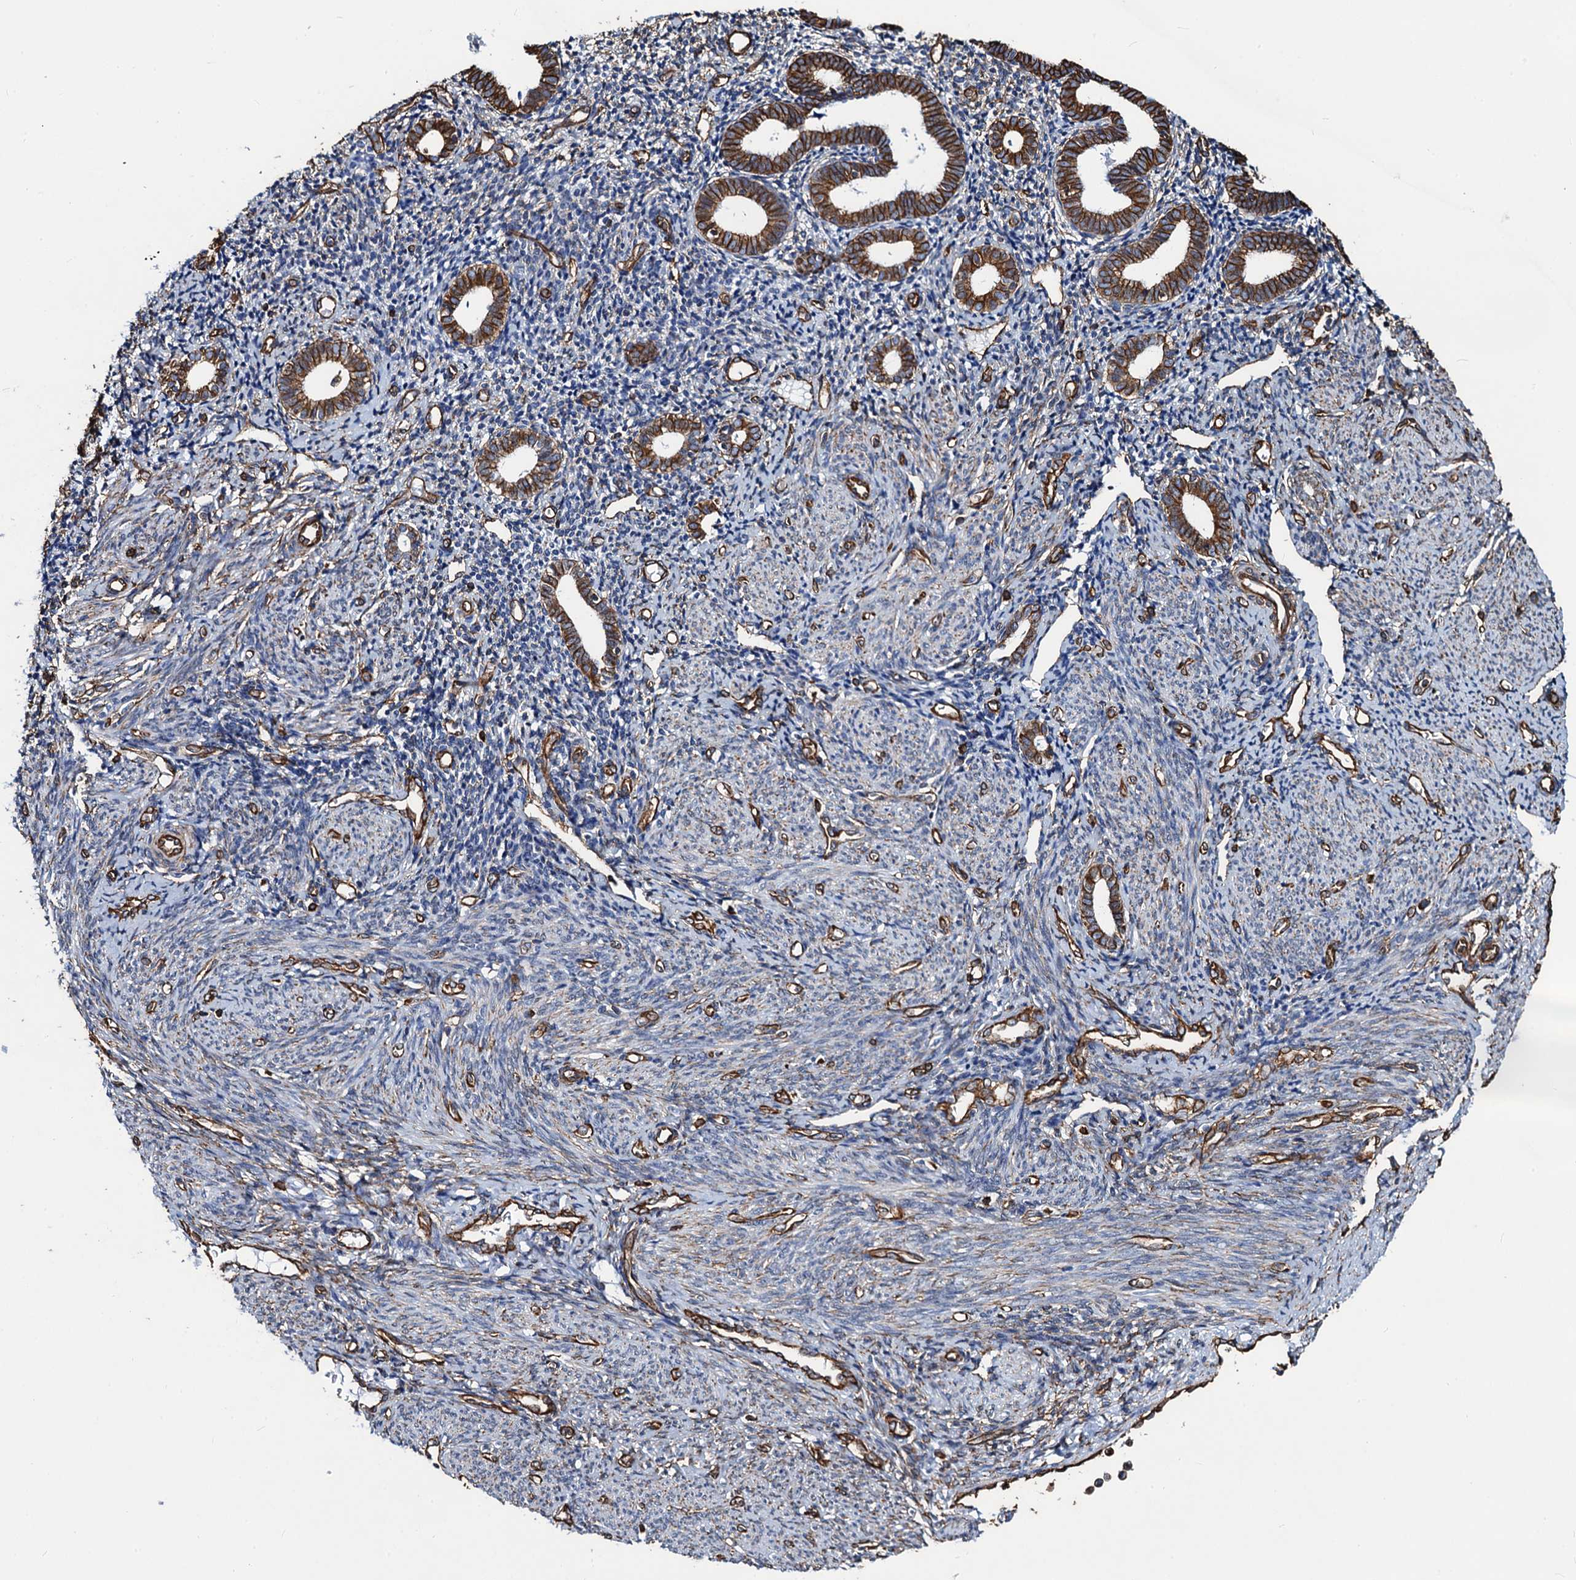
{"staining": {"intensity": "strong", "quantity": "<25%", "location": "cytoplasmic/membranous"}, "tissue": "endometrium", "cell_type": "Cells in endometrial stroma", "image_type": "normal", "snomed": [{"axis": "morphology", "description": "Normal tissue, NOS"}, {"axis": "topography", "description": "Endometrium"}], "caption": "About <25% of cells in endometrial stroma in normal endometrium exhibit strong cytoplasmic/membranous protein staining as visualized by brown immunohistochemical staining.", "gene": "PGM2", "patient": {"sex": "female", "age": 56}}